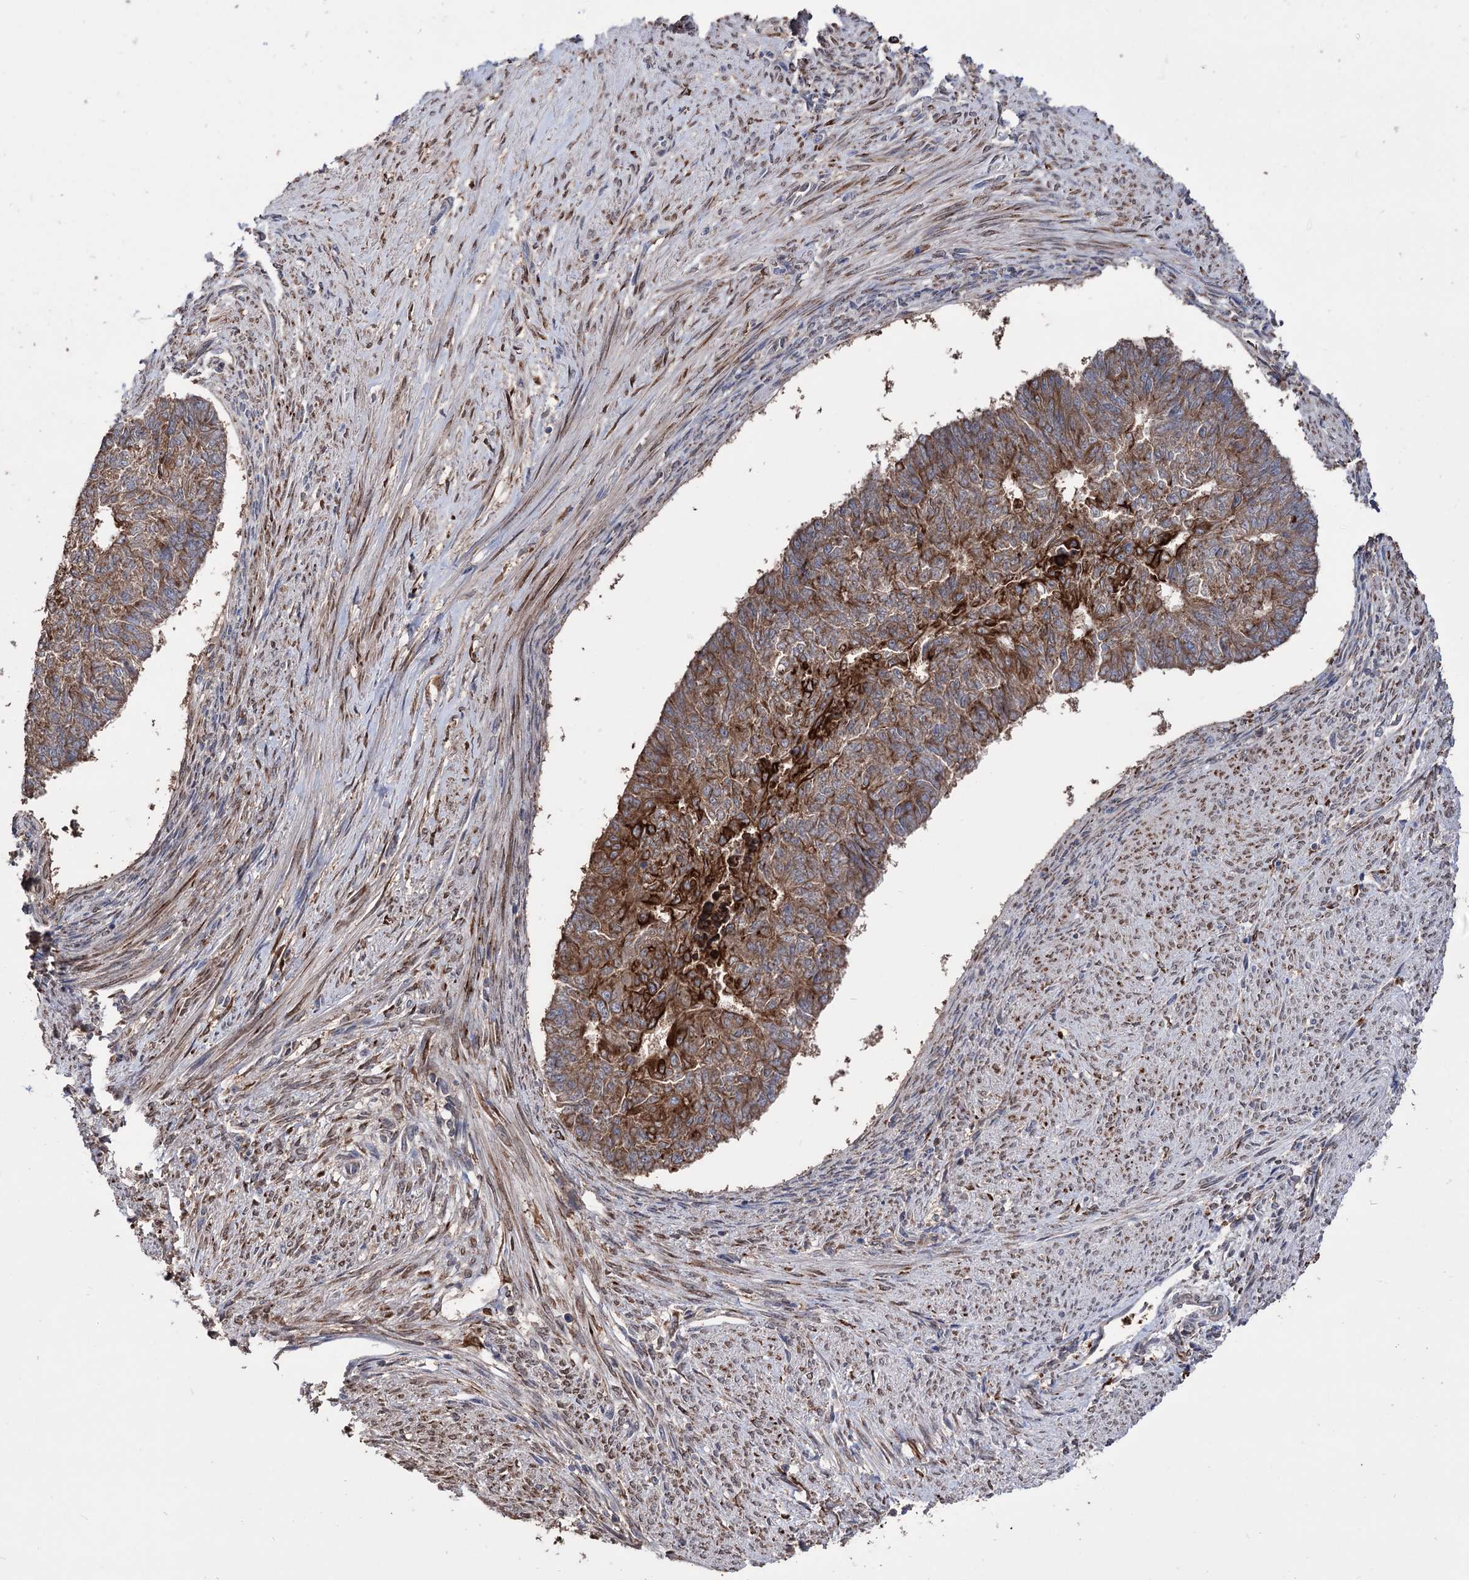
{"staining": {"intensity": "moderate", "quantity": ">75%", "location": "cytoplasmic/membranous"}, "tissue": "endometrial cancer", "cell_type": "Tumor cells", "image_type": "cancer", "snomed": [{"axis": "morphology", "description": "Adenocarcinoma, NOS"}, {"axis": "topography", "description": "Endometrium"}], "caption": "A brown stain labels moderate cytoplasmic/membranous staining of a protein in human adenocarcinoma (endometrial) tumor cells.", "gene": "CDAN1", "patient": {"sex": "female", "age": 32}}